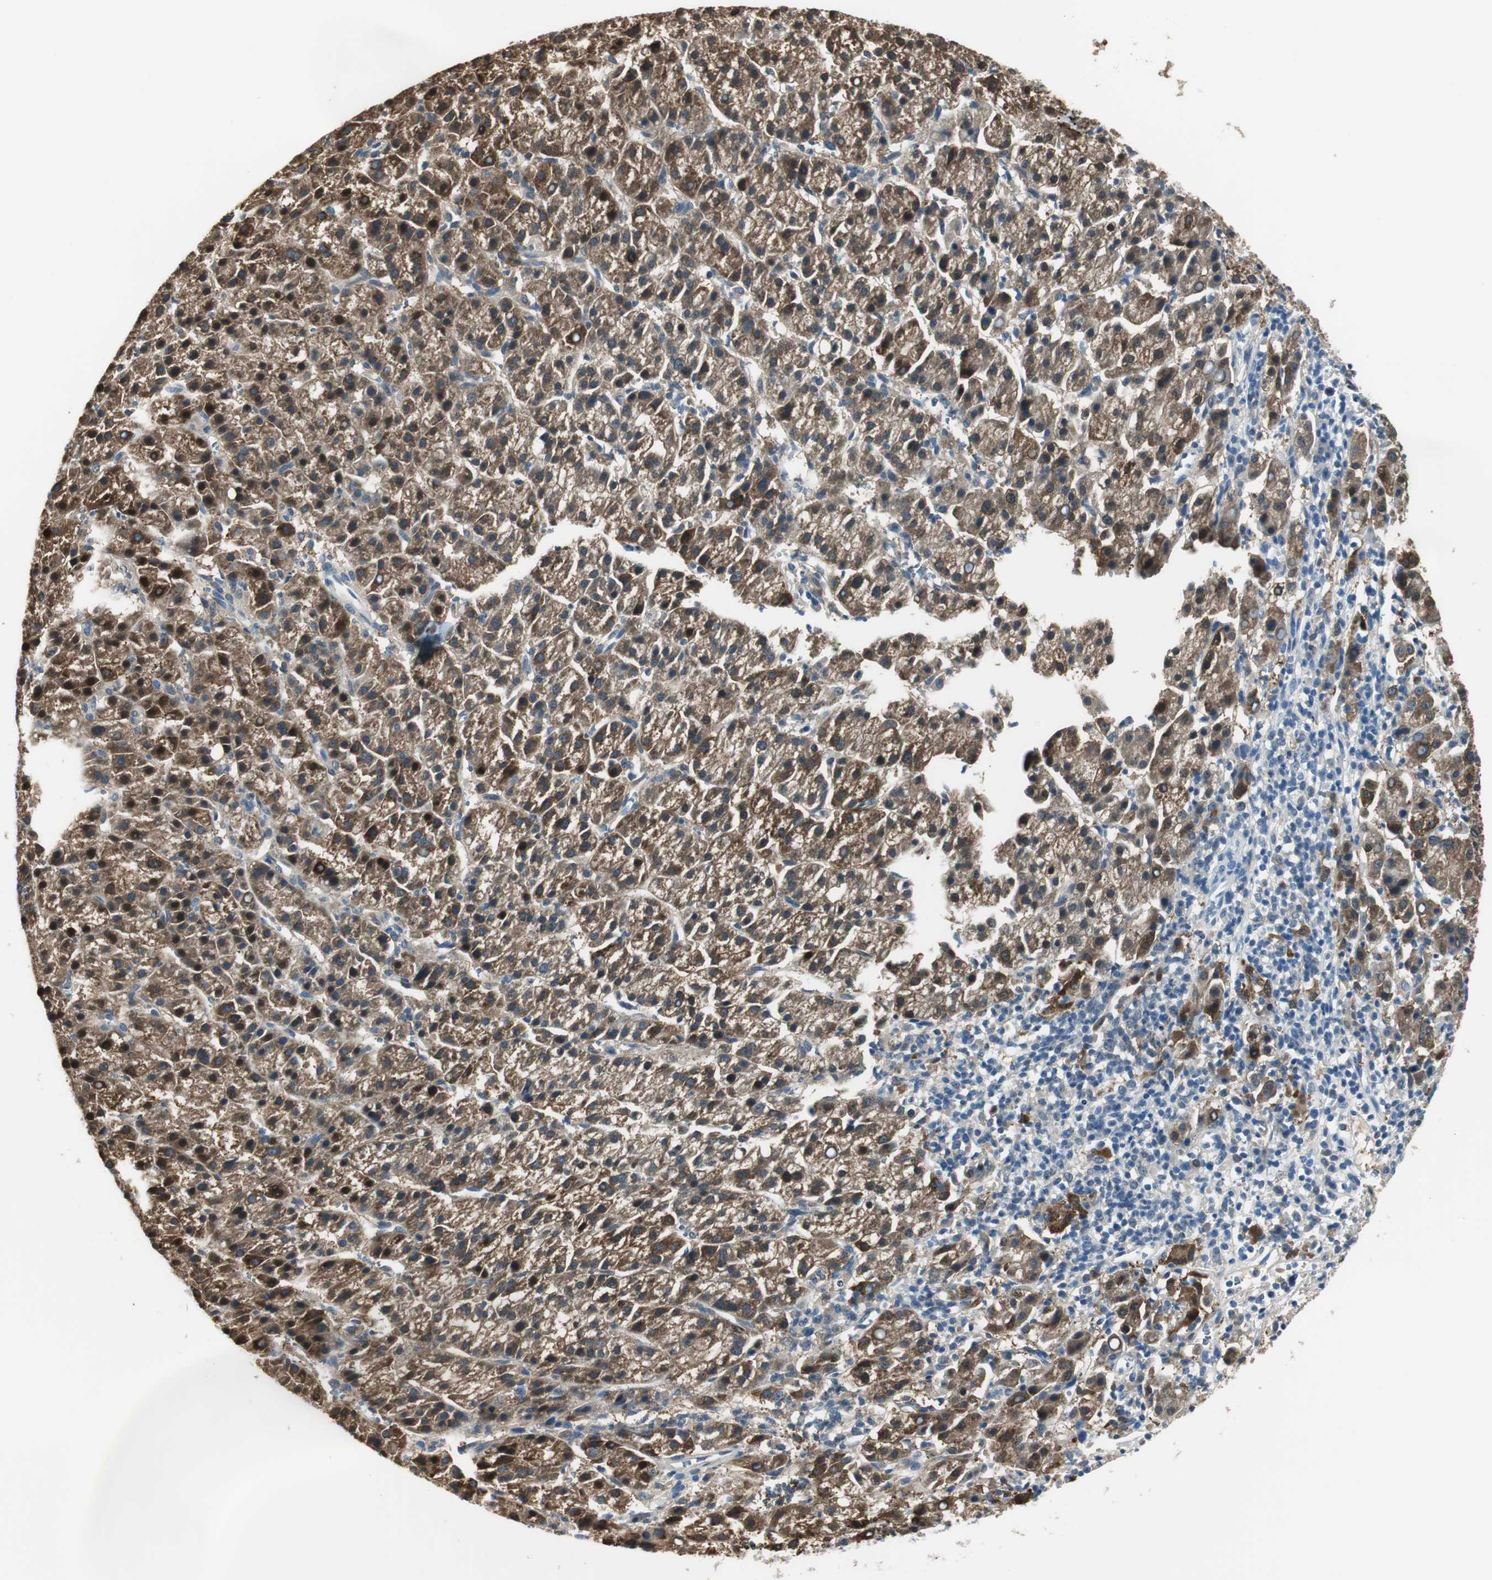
{"staining": {"intensity": "strong", "quantity": ">75%", "location": "cytoplasmic/membranous,nuclear"}, "tissue": "liver cancer", "cell_type": "Tumor cells", "image_type": "cancer", "snomed": [{"axis": "morphology", "description": "Carcinoma, Hepatocellular, NOS"}, {"axis": "topography", "description": "Liver"}], "caption": "This is an image of immunohistochemistry staining of liver hepatocellular carcinoma, which shows strong expression in the cytoplasmic/membranous and nuclear of tumor cells.", "gene": "FBP1", "patient": {"sex": "female", "age": 58}}